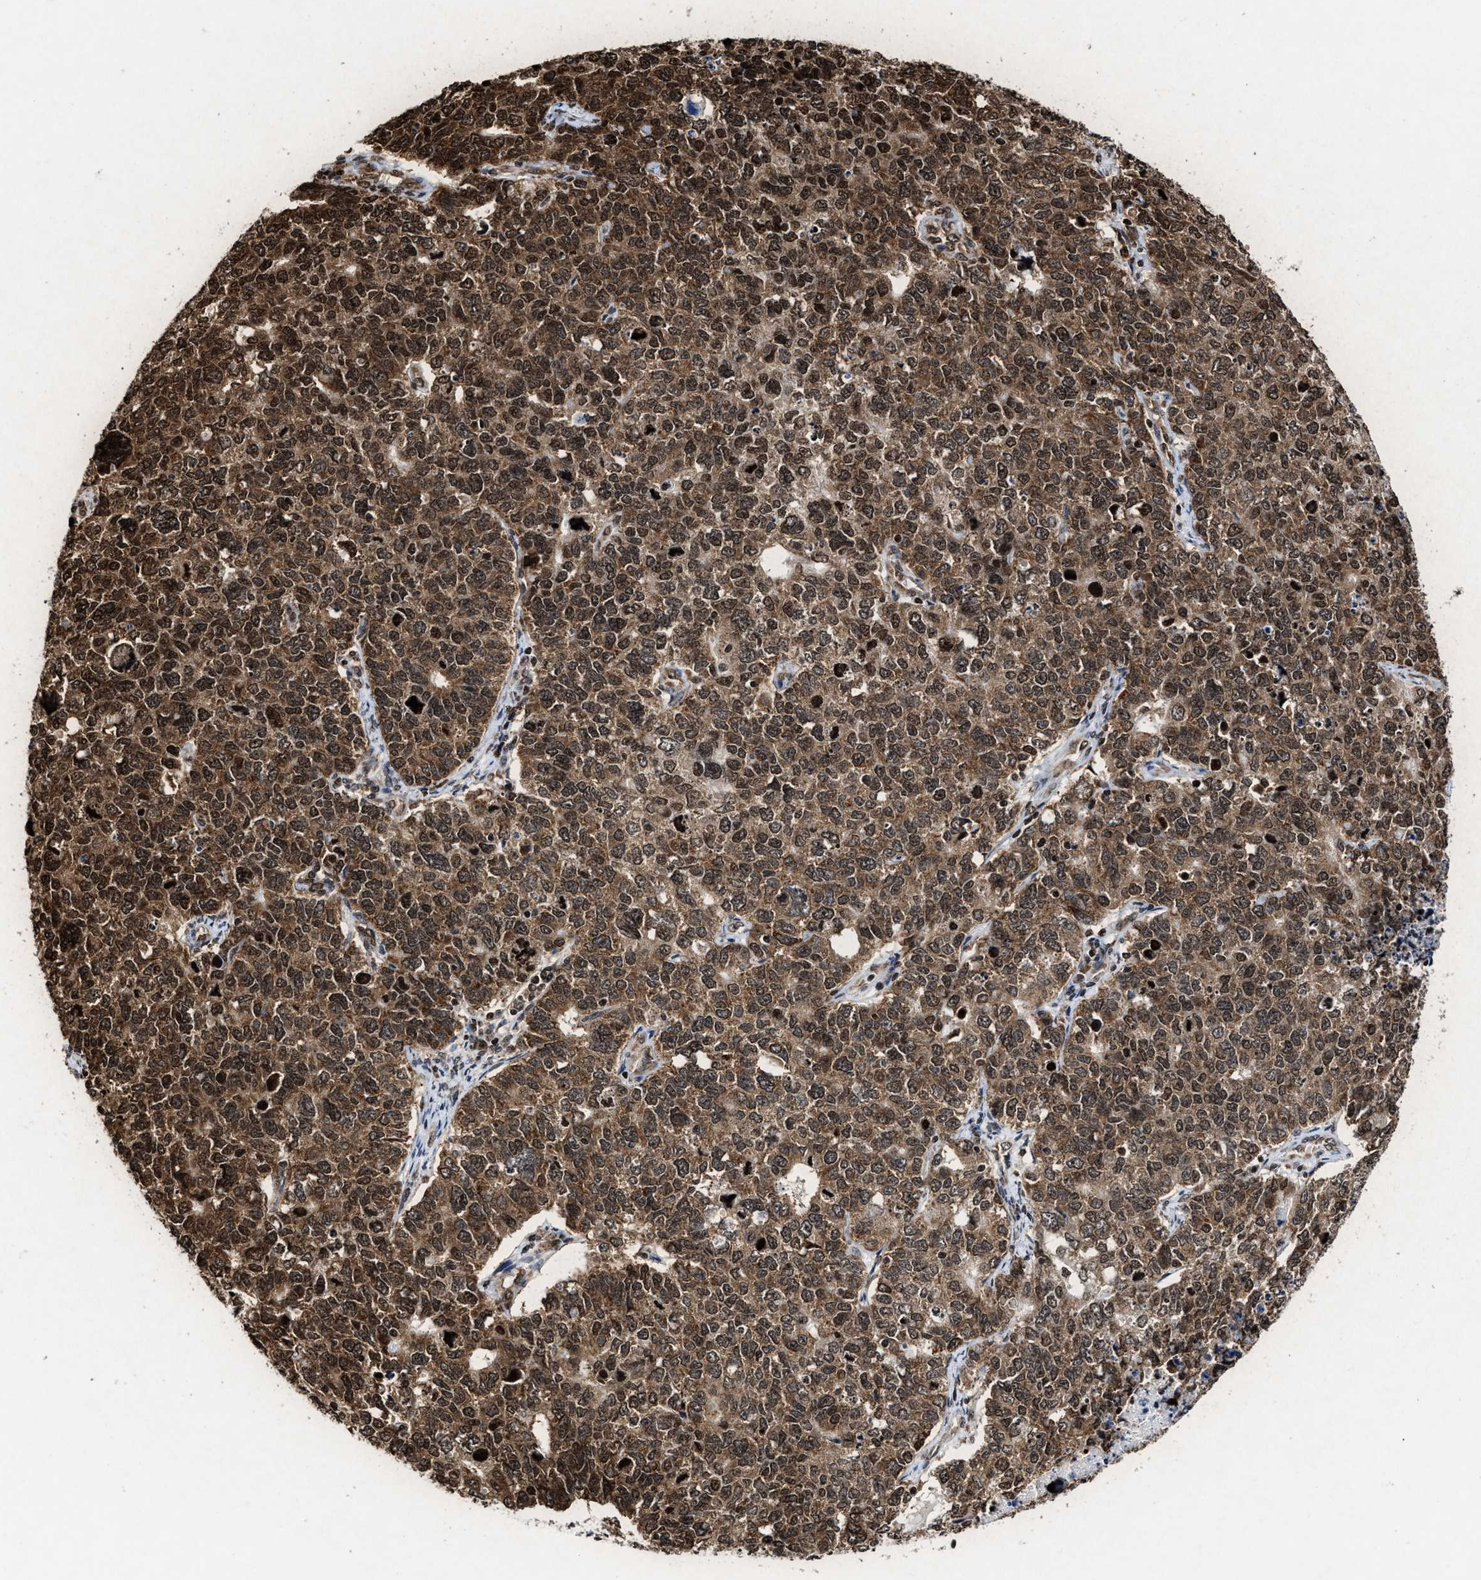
{"staining": {"intensity": "strong", "quantity": ">75%", "location": "cytoplasmic/membranous,nuclear"}, "tissue": "cervical cancer", "cell_type": "Tumor cells", "image_type": "cancer", "snomed": [{"axis": "morphology", "description": "Squamous cell carcinoma, NOS"}, {"axis": "topography", "description": "Cervix"}], "caption": "IHC image of neoplastic tissue: cervical cancer (squamous cell carcinoma) stained using immunohistochemistry (IHC) shows high levels of strong protein expression localized specifically in the cytoplasmic/membranous and nuclear of tumor cells, appearing as a cytoplasmic/membranous and nuclear brown color.", "gene": "ALYREF", "patient": {"sex": "female", "age": 63}}